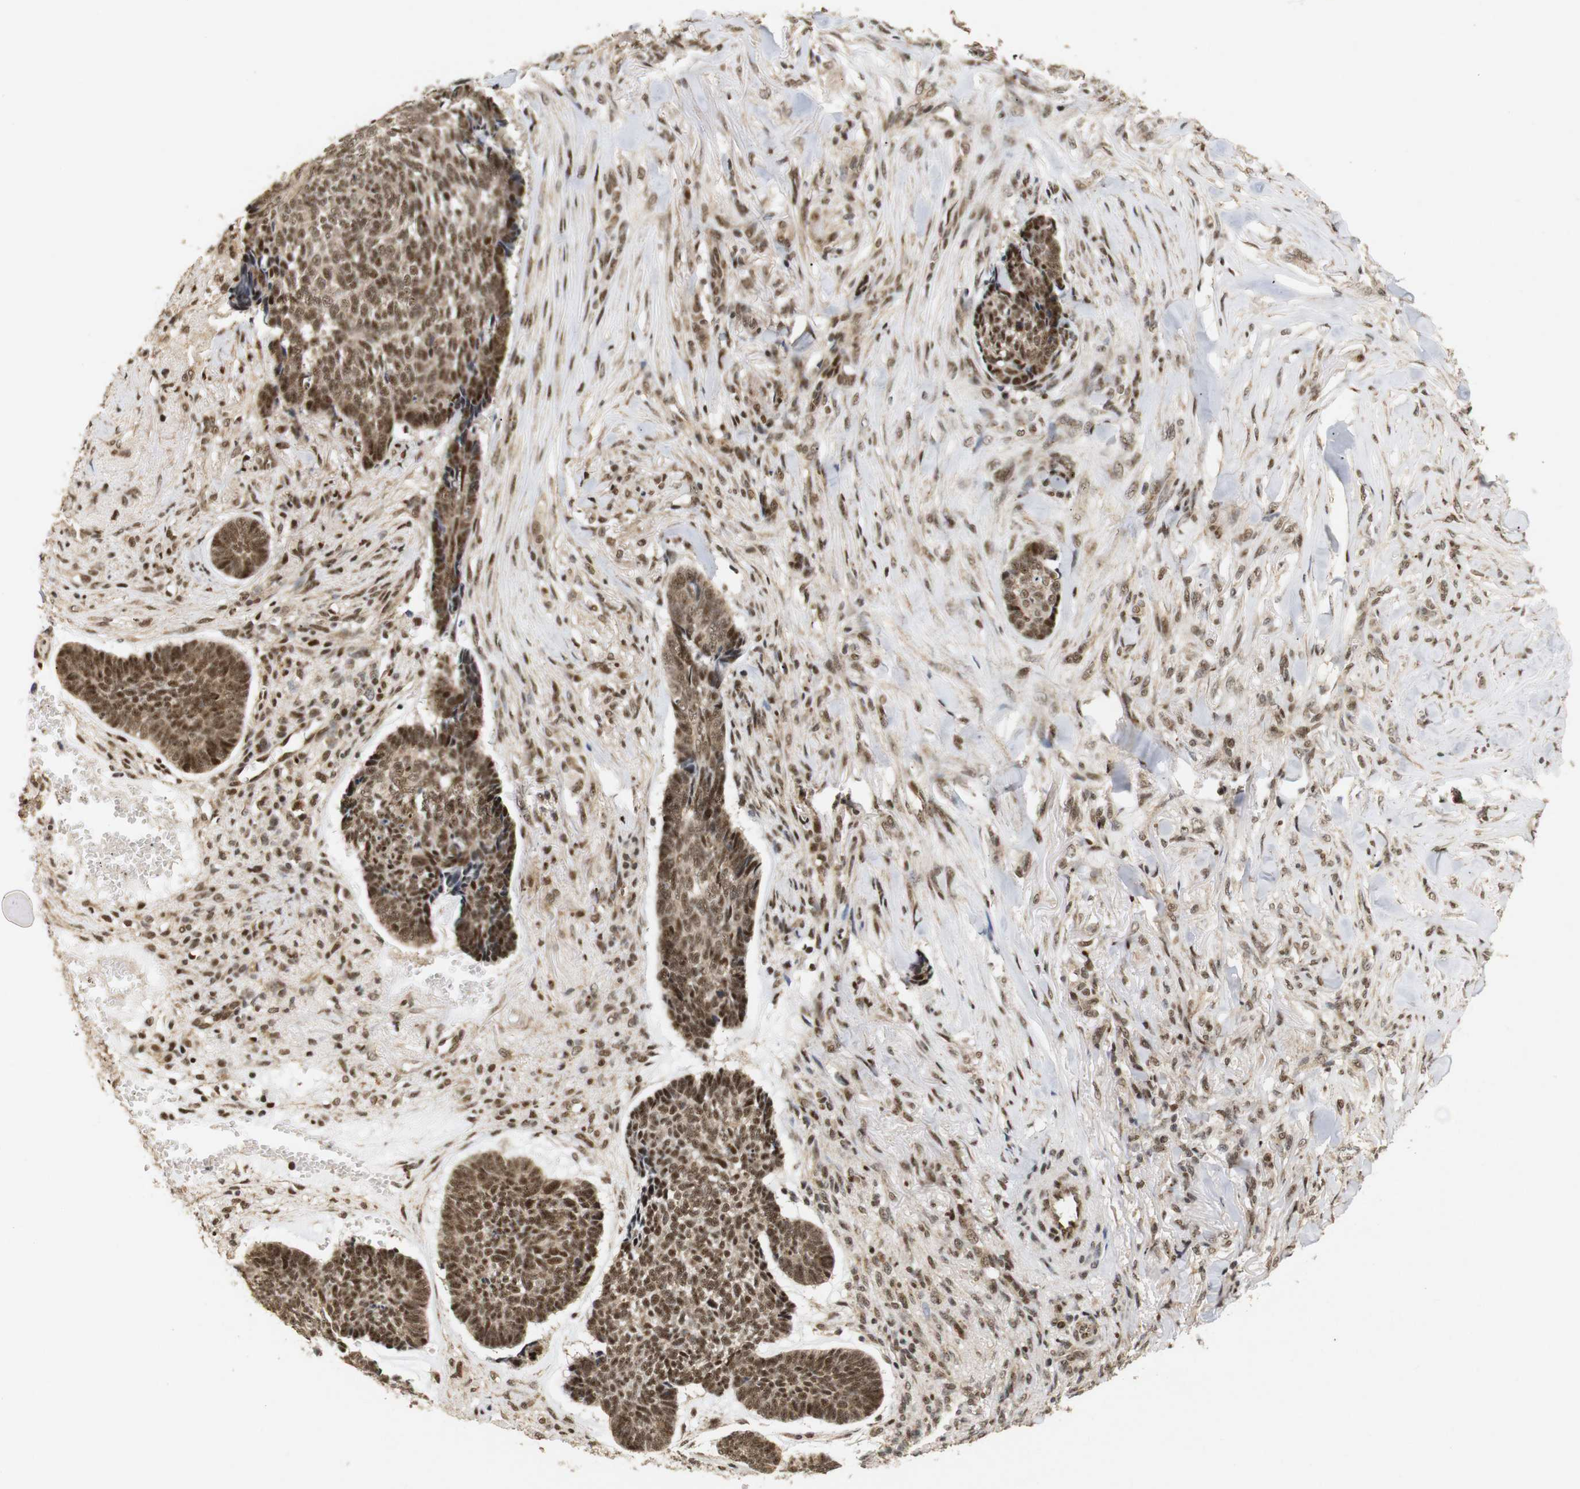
{"staining": {"intensity": "moderate", "quantity": ">75%", "location": "cytoplasmic/membranous,nuclear"}, "tissue": "skin cancer", "cell_type": "Tumor cells", "image_type": "cancer", "snomed": [{"axis": "morphology", "description": "Basal cell carcinoma"}, {"axis": "topography", "description": "Skin"}], "caption": "There is medium levels of moderate cytoplasmic/membranous and nuclear expression in tumor cells of skin basal cell carcinoma, as demonstrated by immunohistochemical staining (brown color).", "gene": "PYM1", "patient": {"sex": "male", "age": 84}}